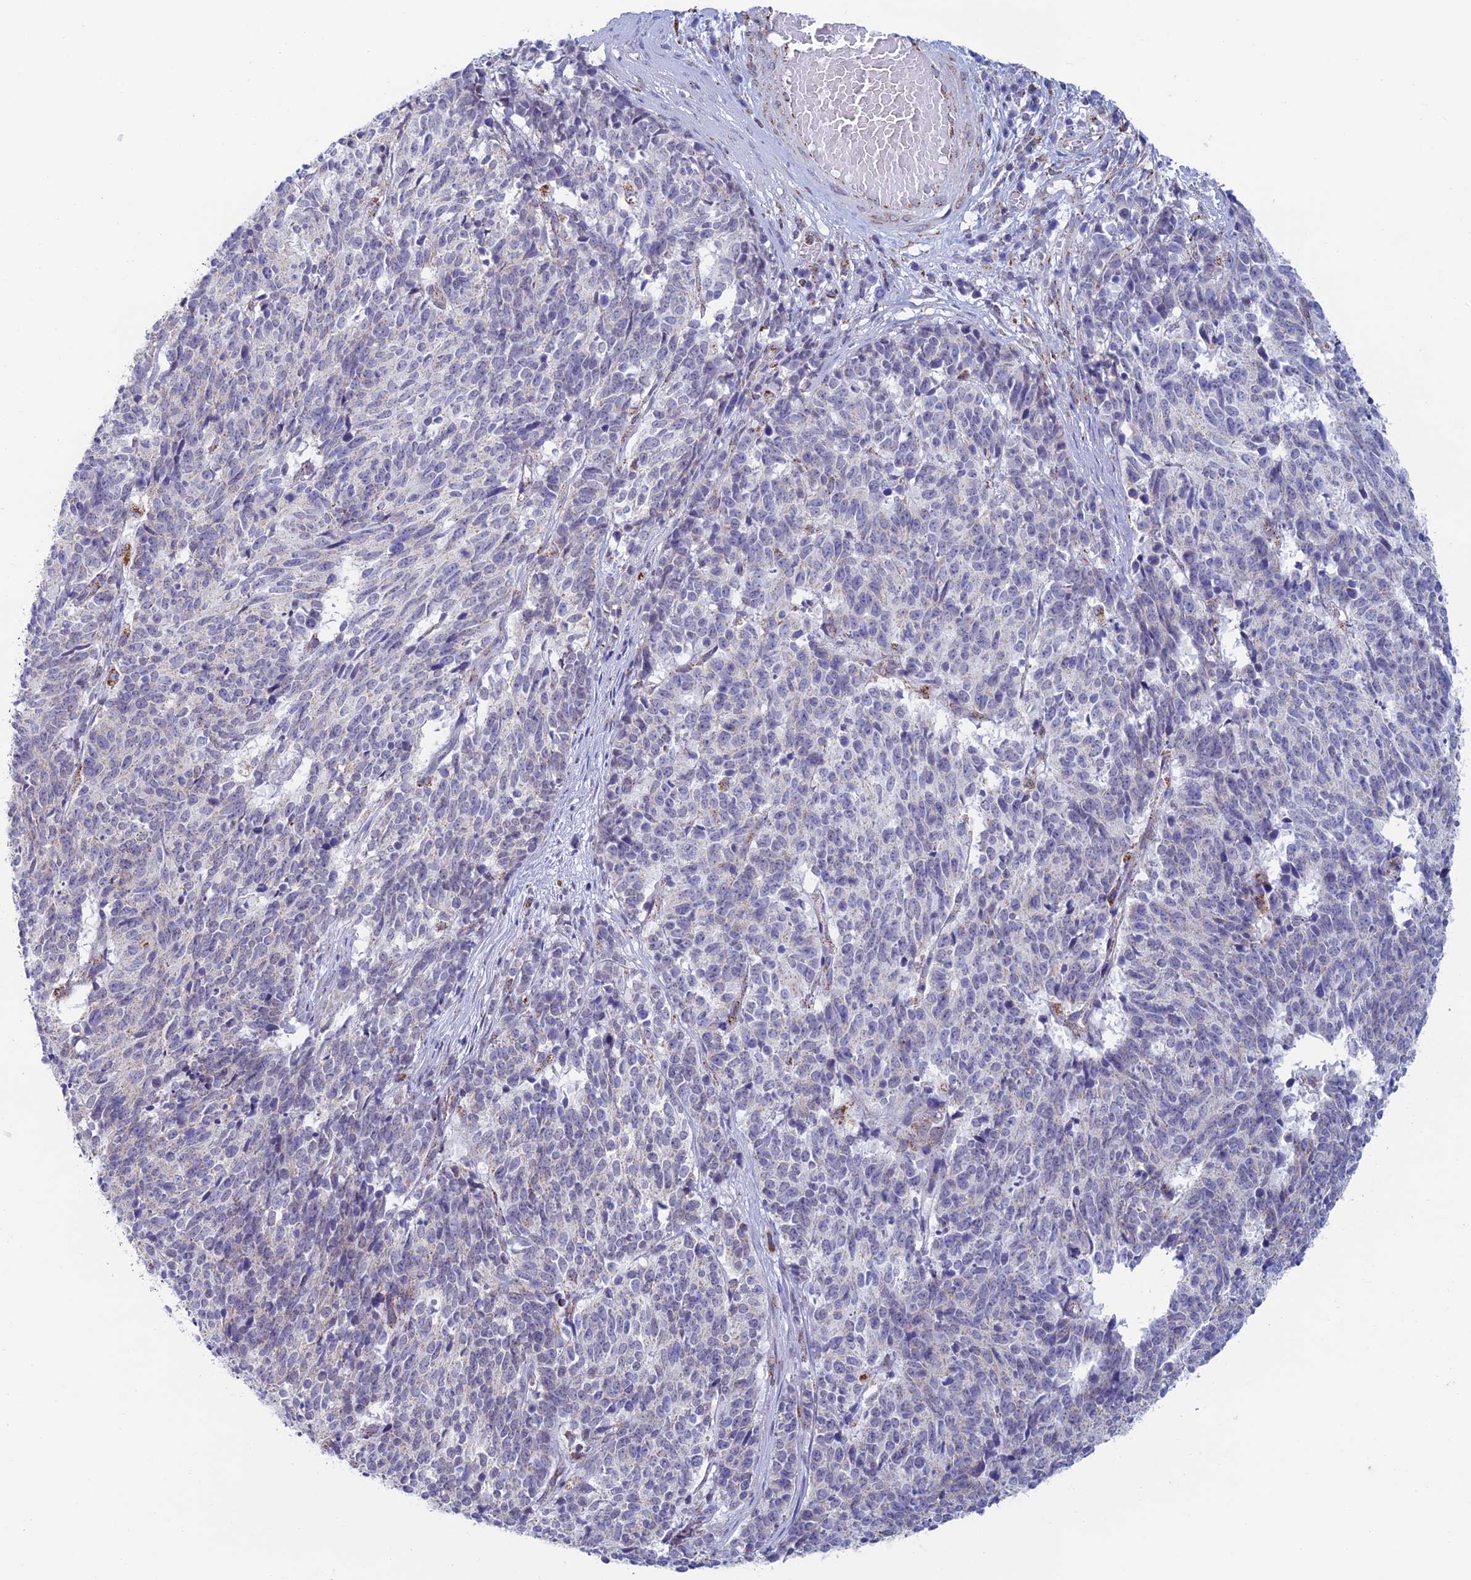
{"staining": {"intensity": "negative", "quantity": "none", "location": "none"}, "tissue": "cervical cancer", "cell_type": "Tumor cells", "image_type": "cancer", "snomed": [{"axis": "morphology", "description": "Squamous cell carcinoma, NOS"}, {"axis": "topography", "description": "Cervix"}], "caption": "Immunohistochemistry of human squamous cell carcinoma (cervical) exhibits no positivity in tumor cells. The staining was performed using DAB (3,3'-diaminobenzidine) to visualize the protein expression in brown, while the nuclei were stained in blue with hematoxylin (Magnification: 20x).", "gene": "ZNG1B", "patient": {"sex": "female", "age": 29}}